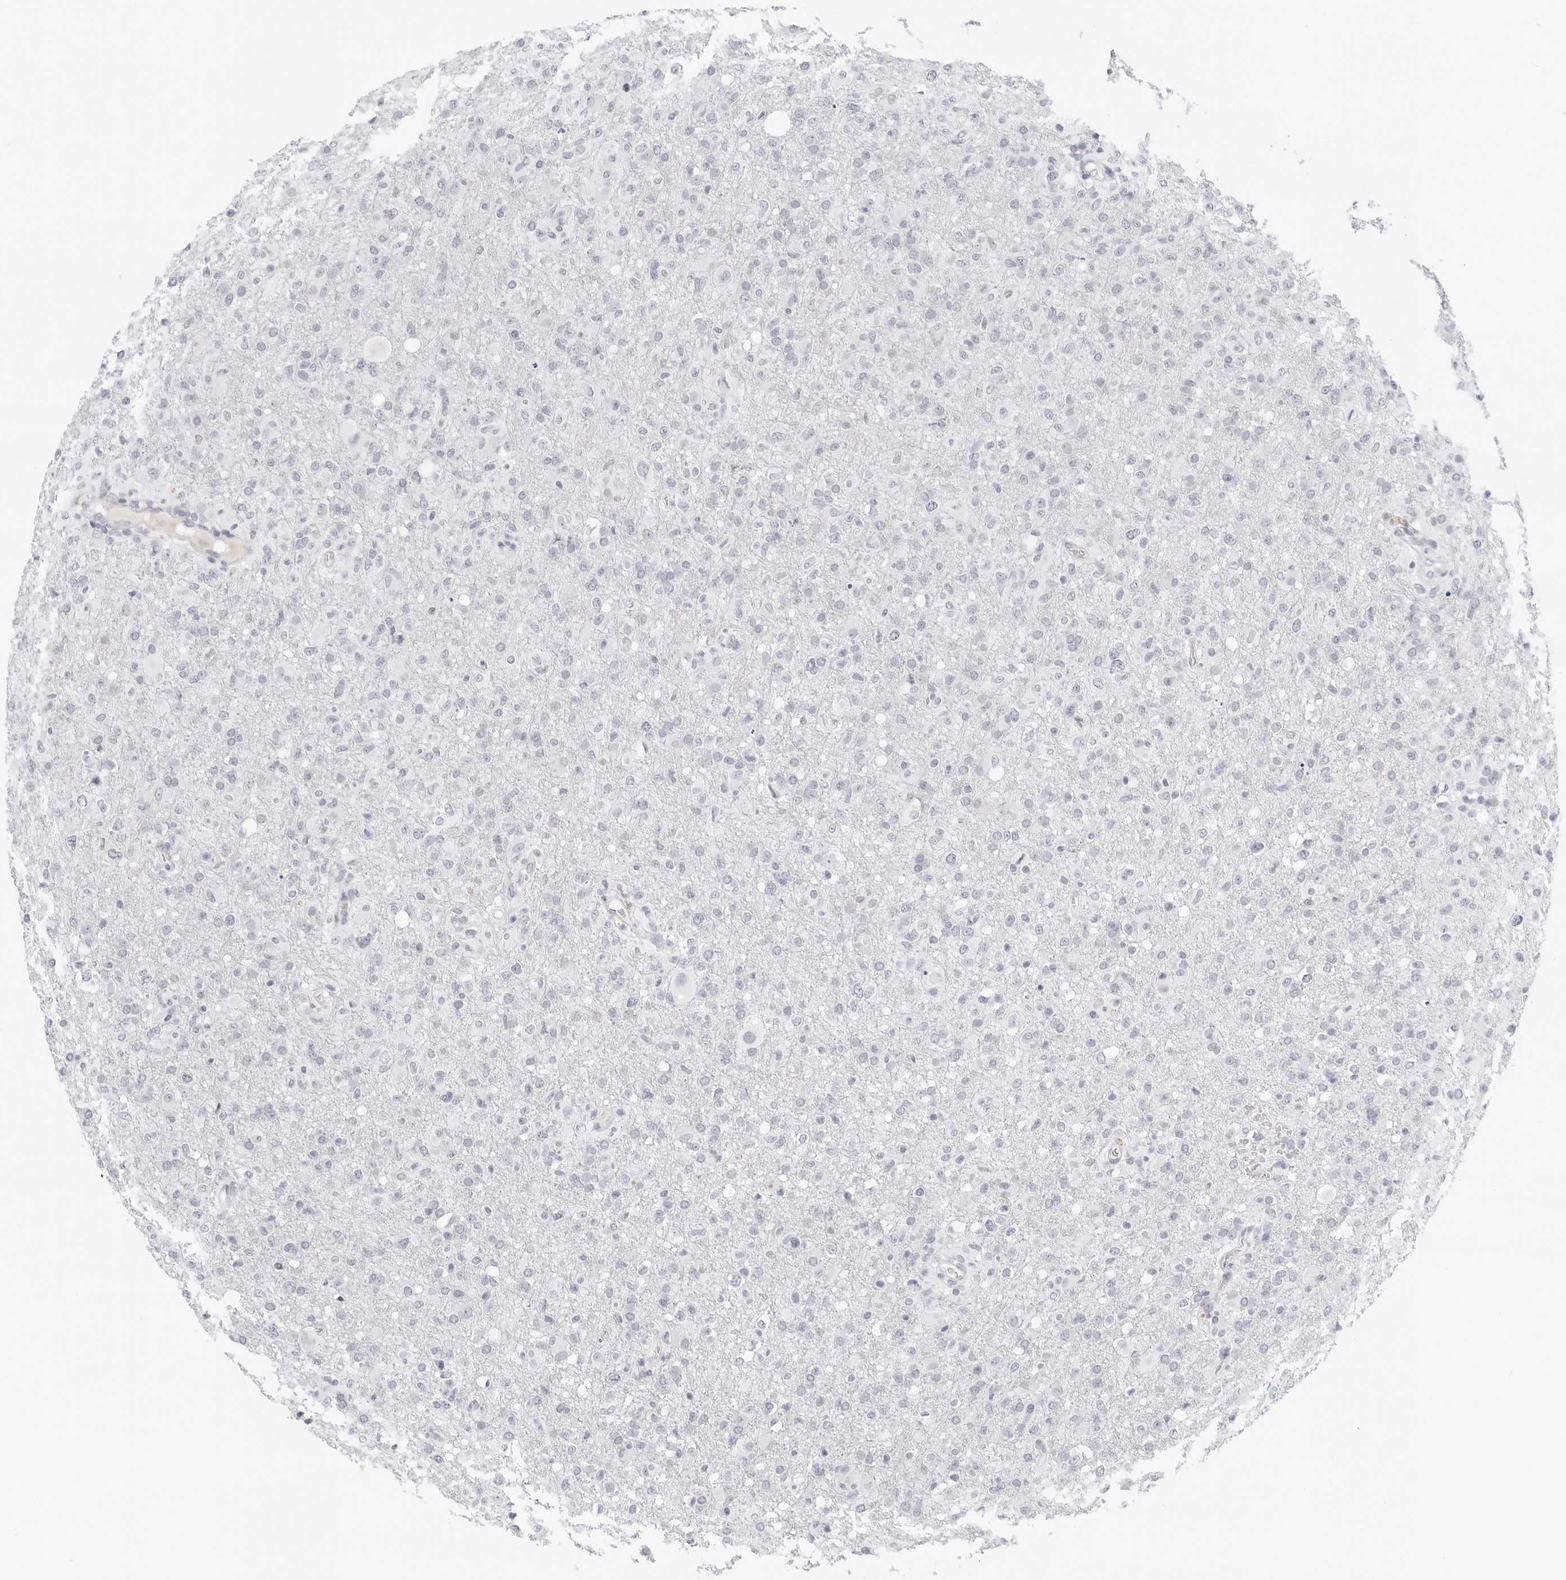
{"staining": {"intensity": "negative", "quantity": "none", "location": "none"}, "tissue": "glioma", "cell_type": "Tumor cells", "image_type": "cancer", "snomed": [{"axis": "morphology", "description": "Glioma, malignant, High grade"}, {"axis": "topography", "description": "Brain"}], "caption": "Glioma was stained to show a protein in brown. There is no significant positivity in tumor cells.", "gene": "EDN2", "patient": {"sex": "female", "age": 57}}